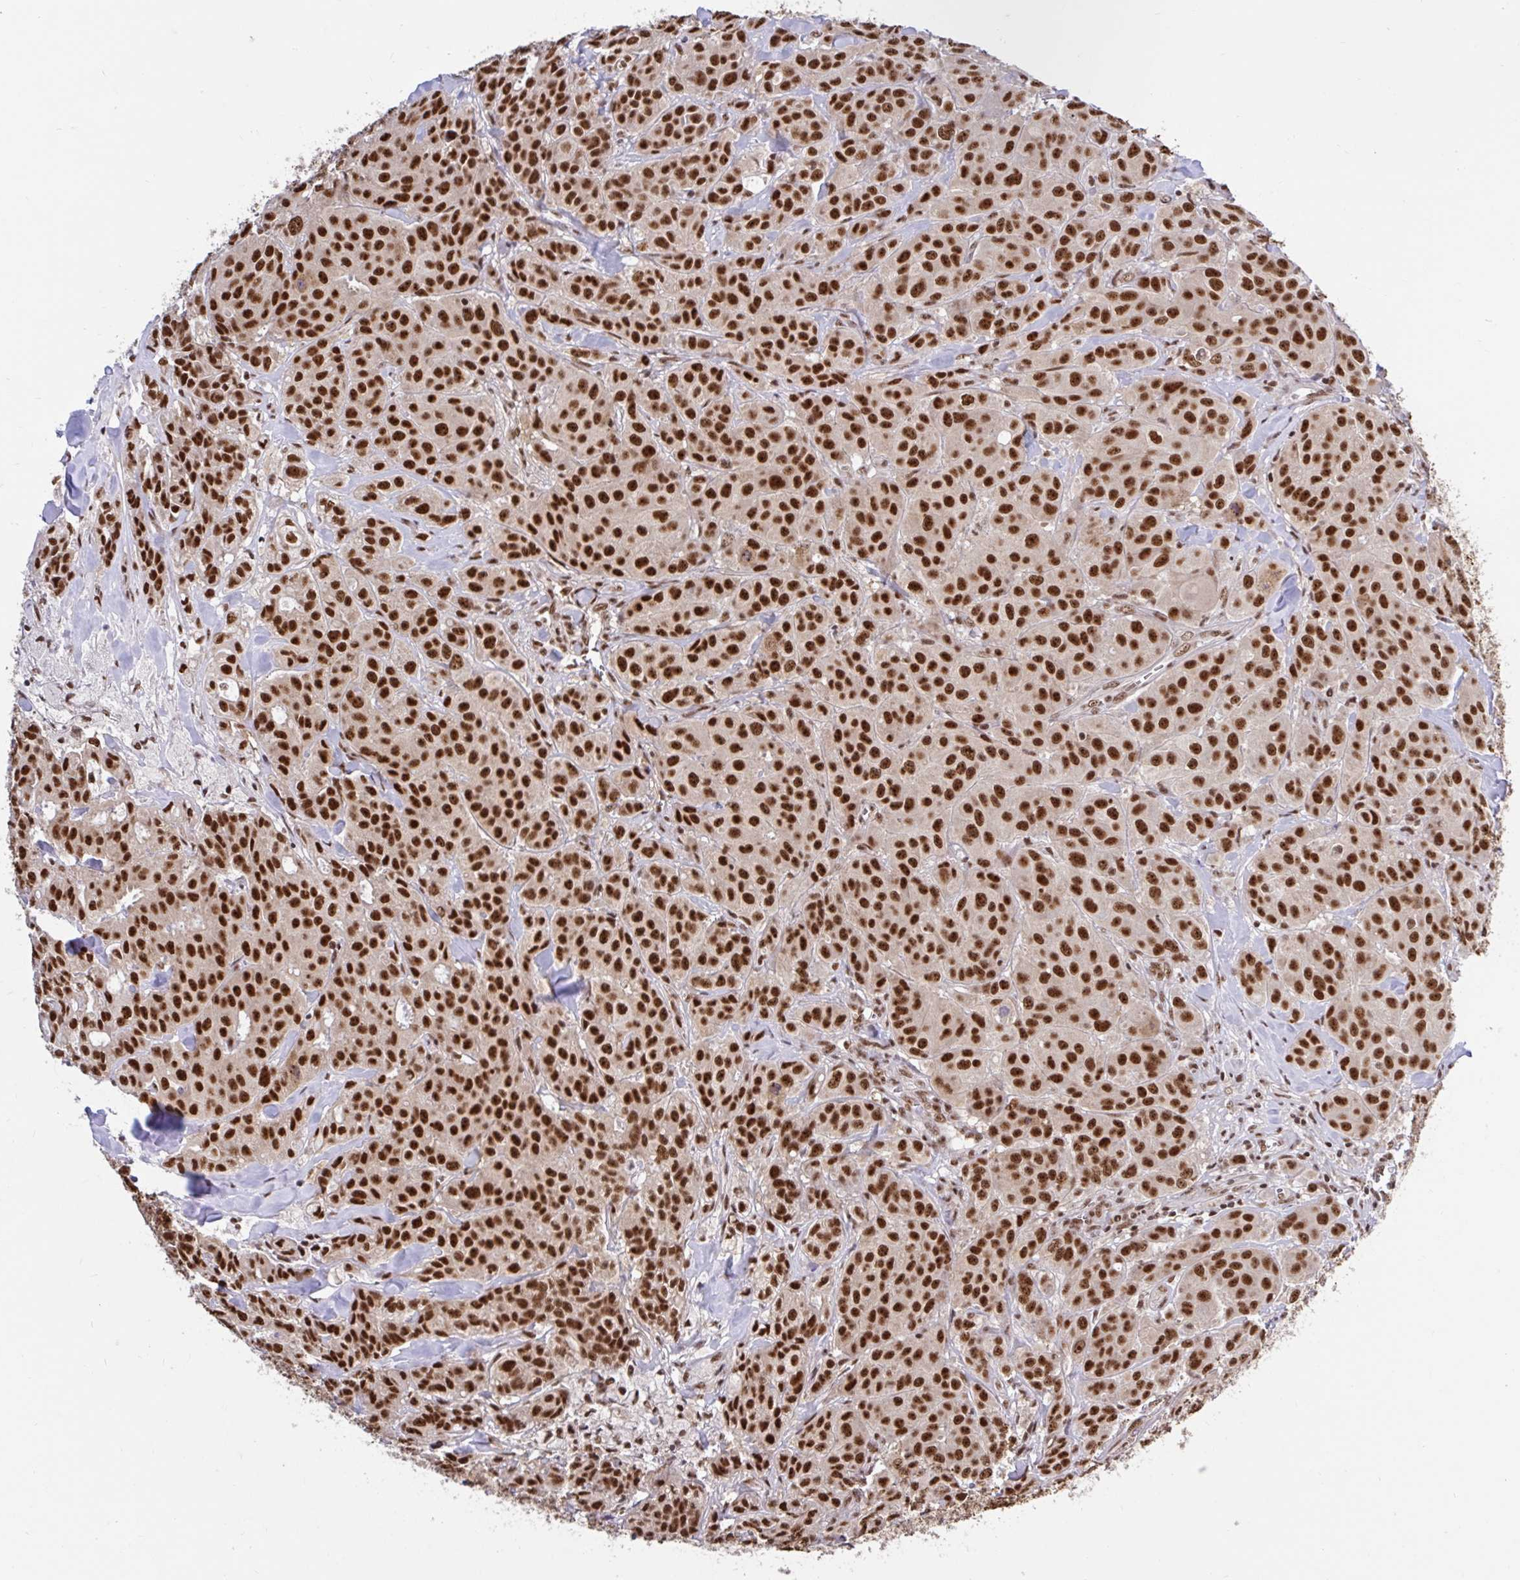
{"staining": {"intensity": "strong", "quantity": ">75%", "location": "nuclear"}, "tissue": "breast cancer", "cell_type": "Tumor cells", "image_type": "cancer", "snomed": [{"axis": "morphology", "description": "Normal tissue, NOS"}, {"axis": "morphology", "description": "Duct carcinoma"}, {"axis": "topography", "description": "Breast"}], "caption": "IHC histopathology image of neoplastic tissue: breast cancer (intraductal carcinoma) stained using IHC exhibits high levels of strong protein expression localized specifically in the nuclear of tumor cells, appearing as a nuclear brown color.", "gene": "ABCA9", "patient": {"sex": "female", "age": 43}}